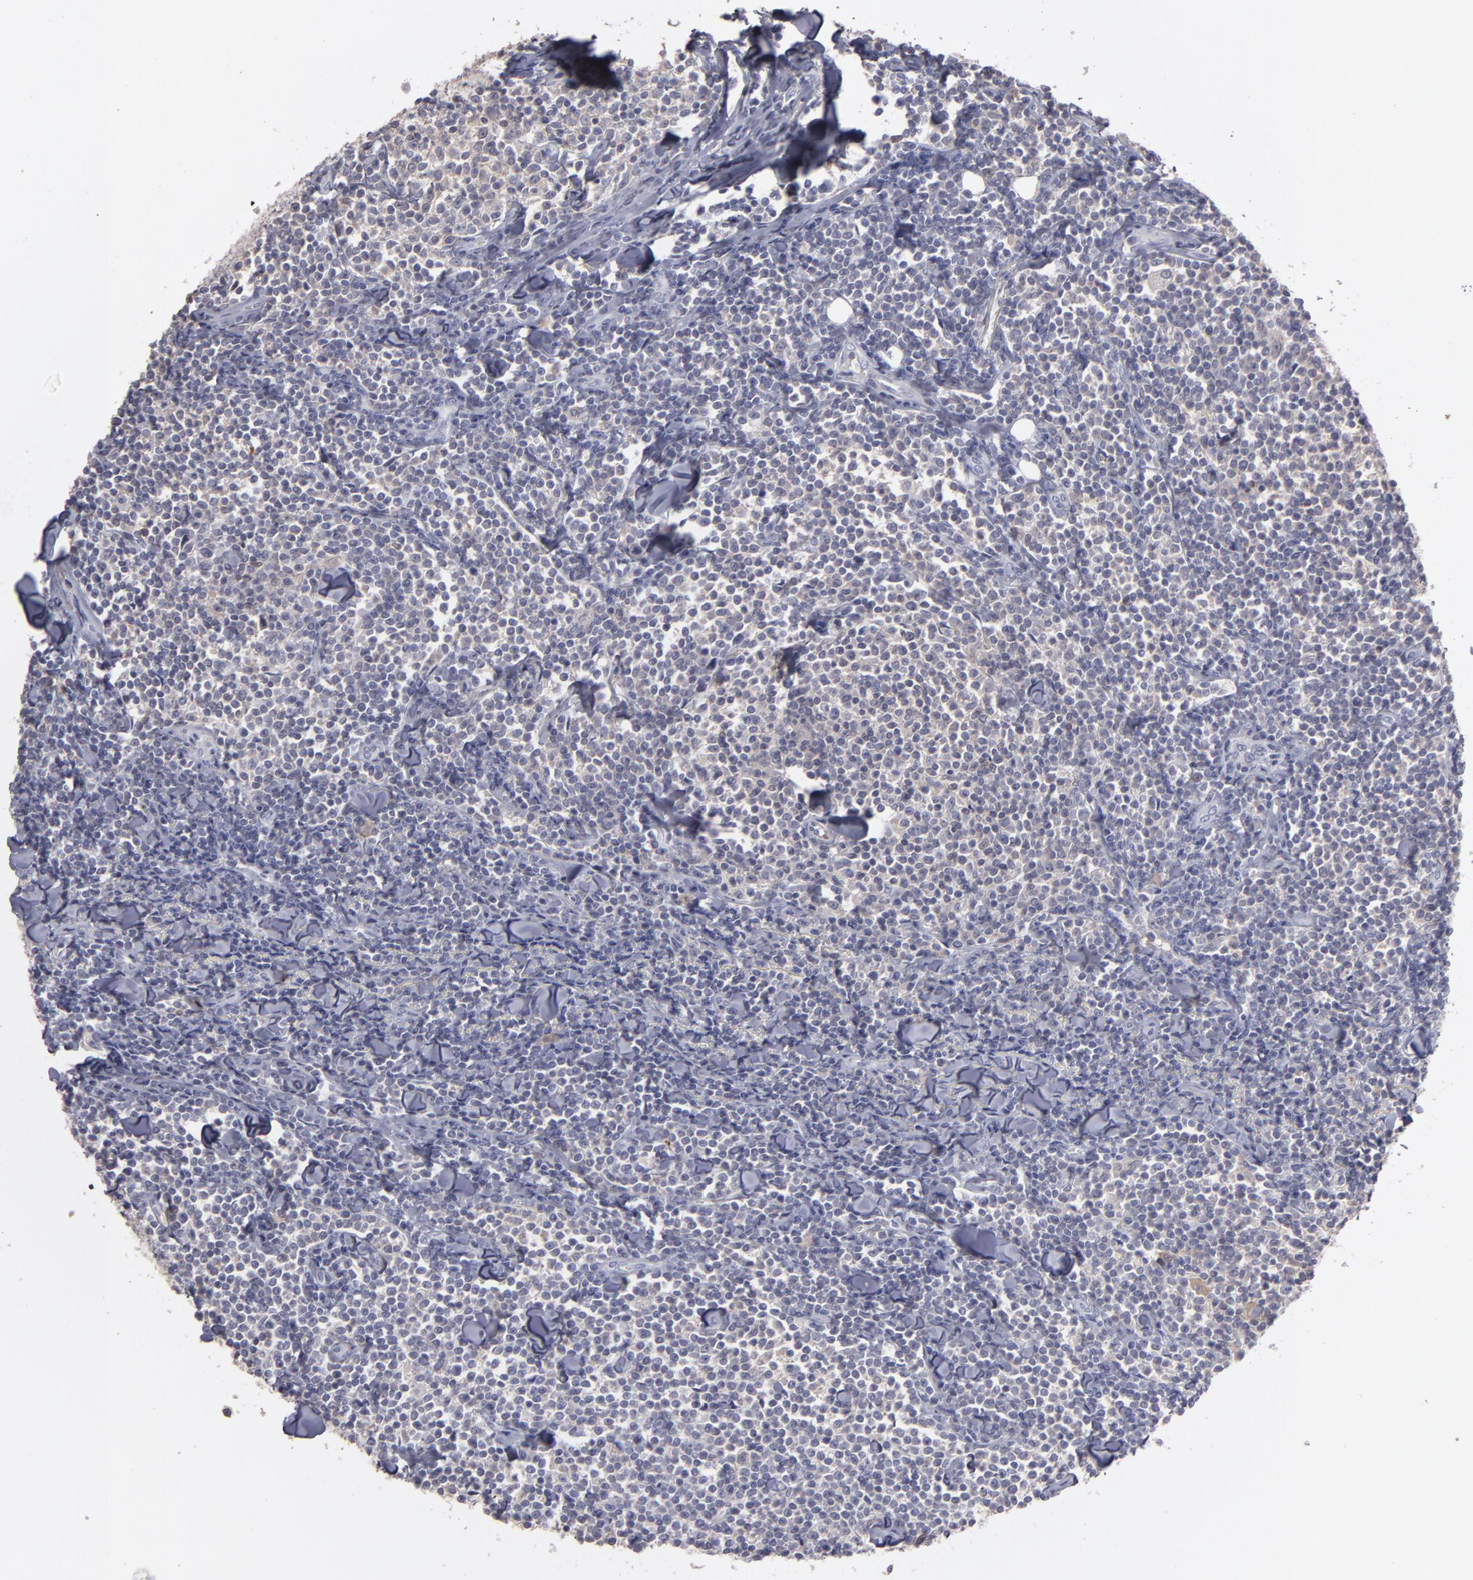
{"staining": {"intensity": "negative", "quantity": "none", "location": "none"}, "tissue": "lymphoma", "cell_type": "Tumor cells", "image_type": "cancer", "snomed": [{"axis": "morphology", "description": "Malignant lymphoma, non-Hodgkin's type, Low grade"}, {"axis": "topography", "description": "Soft tissue"}], "caption": "Immunohistochemistry (IHC) image of neoplastic tissue: malignant lymphoma, non-Hodgkin's type (low-grade) stained with DAB exhibits no significant protein positivity in tumor cells.", "gene": "SEMA3G", "patient": {"sex": "male", "age": 92}}